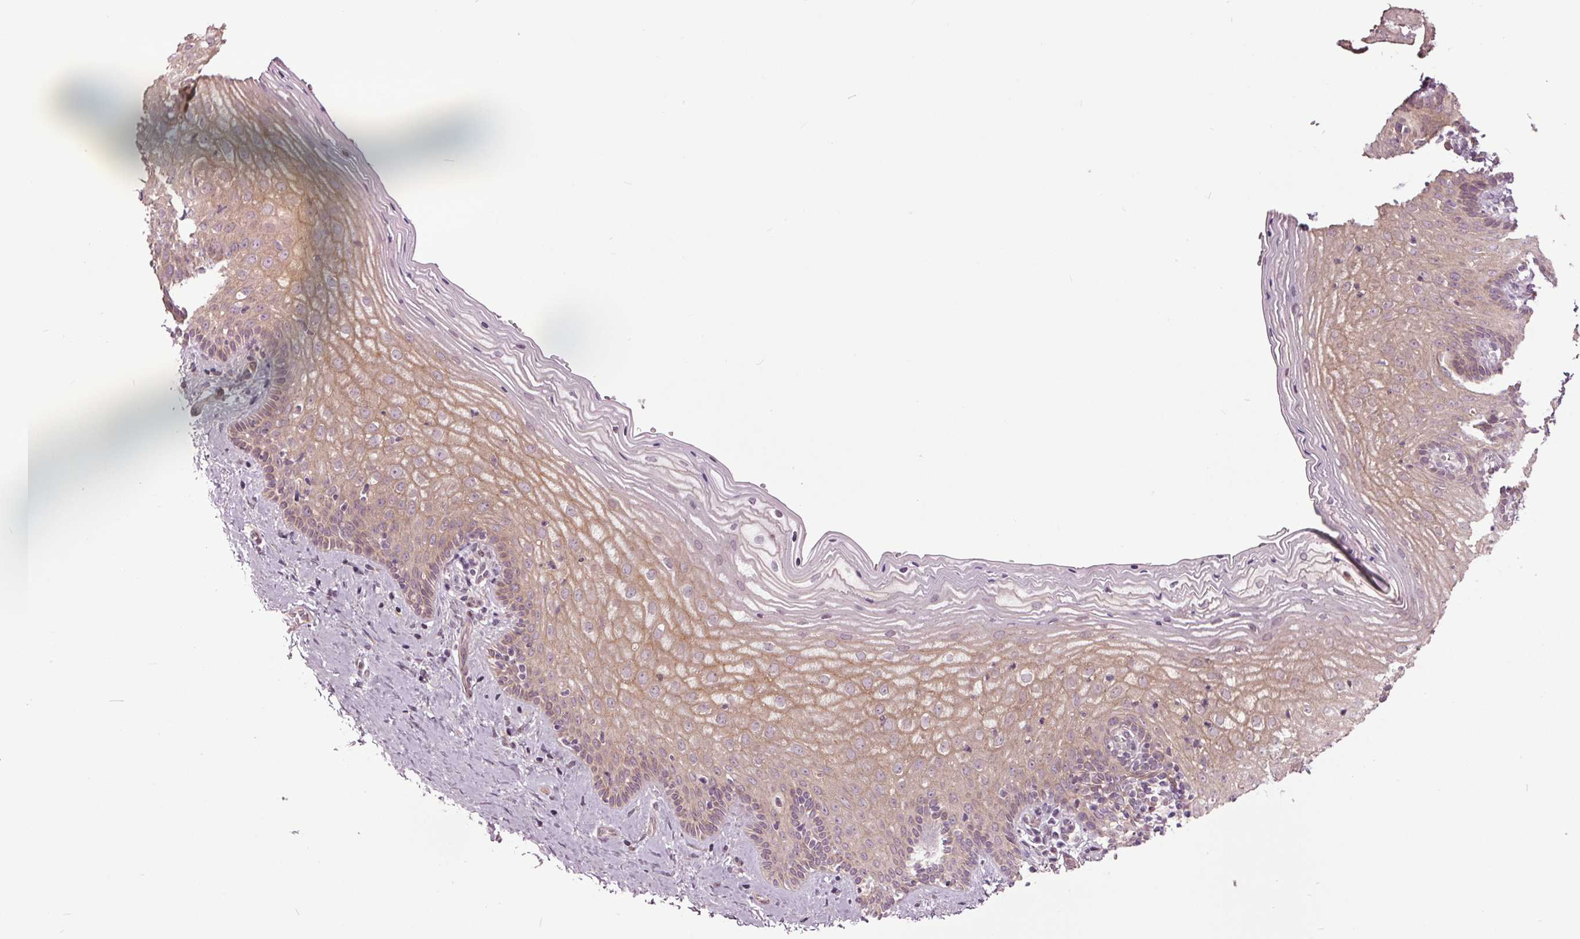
{"staining": {"intensity": "weak", "quantity": "25%-75%", "location": "cytoplasmic/membranous"}, "tissue": "vagina", "cell_type": "Squamous epithelial cells", "image_type": "normal", "snomed": [{"axis": "morphology", "description": "Normal tissue, NOS"}, {"axis": "topography", "description": "Vagina"}], "caption": "The photomicrograph demonstrates immunohistochemical staining of unremarkable vagina. There is weak cytoplasmic/membranous staining is appreciated in about 25%-75% of squamous epithelial cells.", "gene": "HAUS5", "patient": {"sex": "female", "age": 45}}